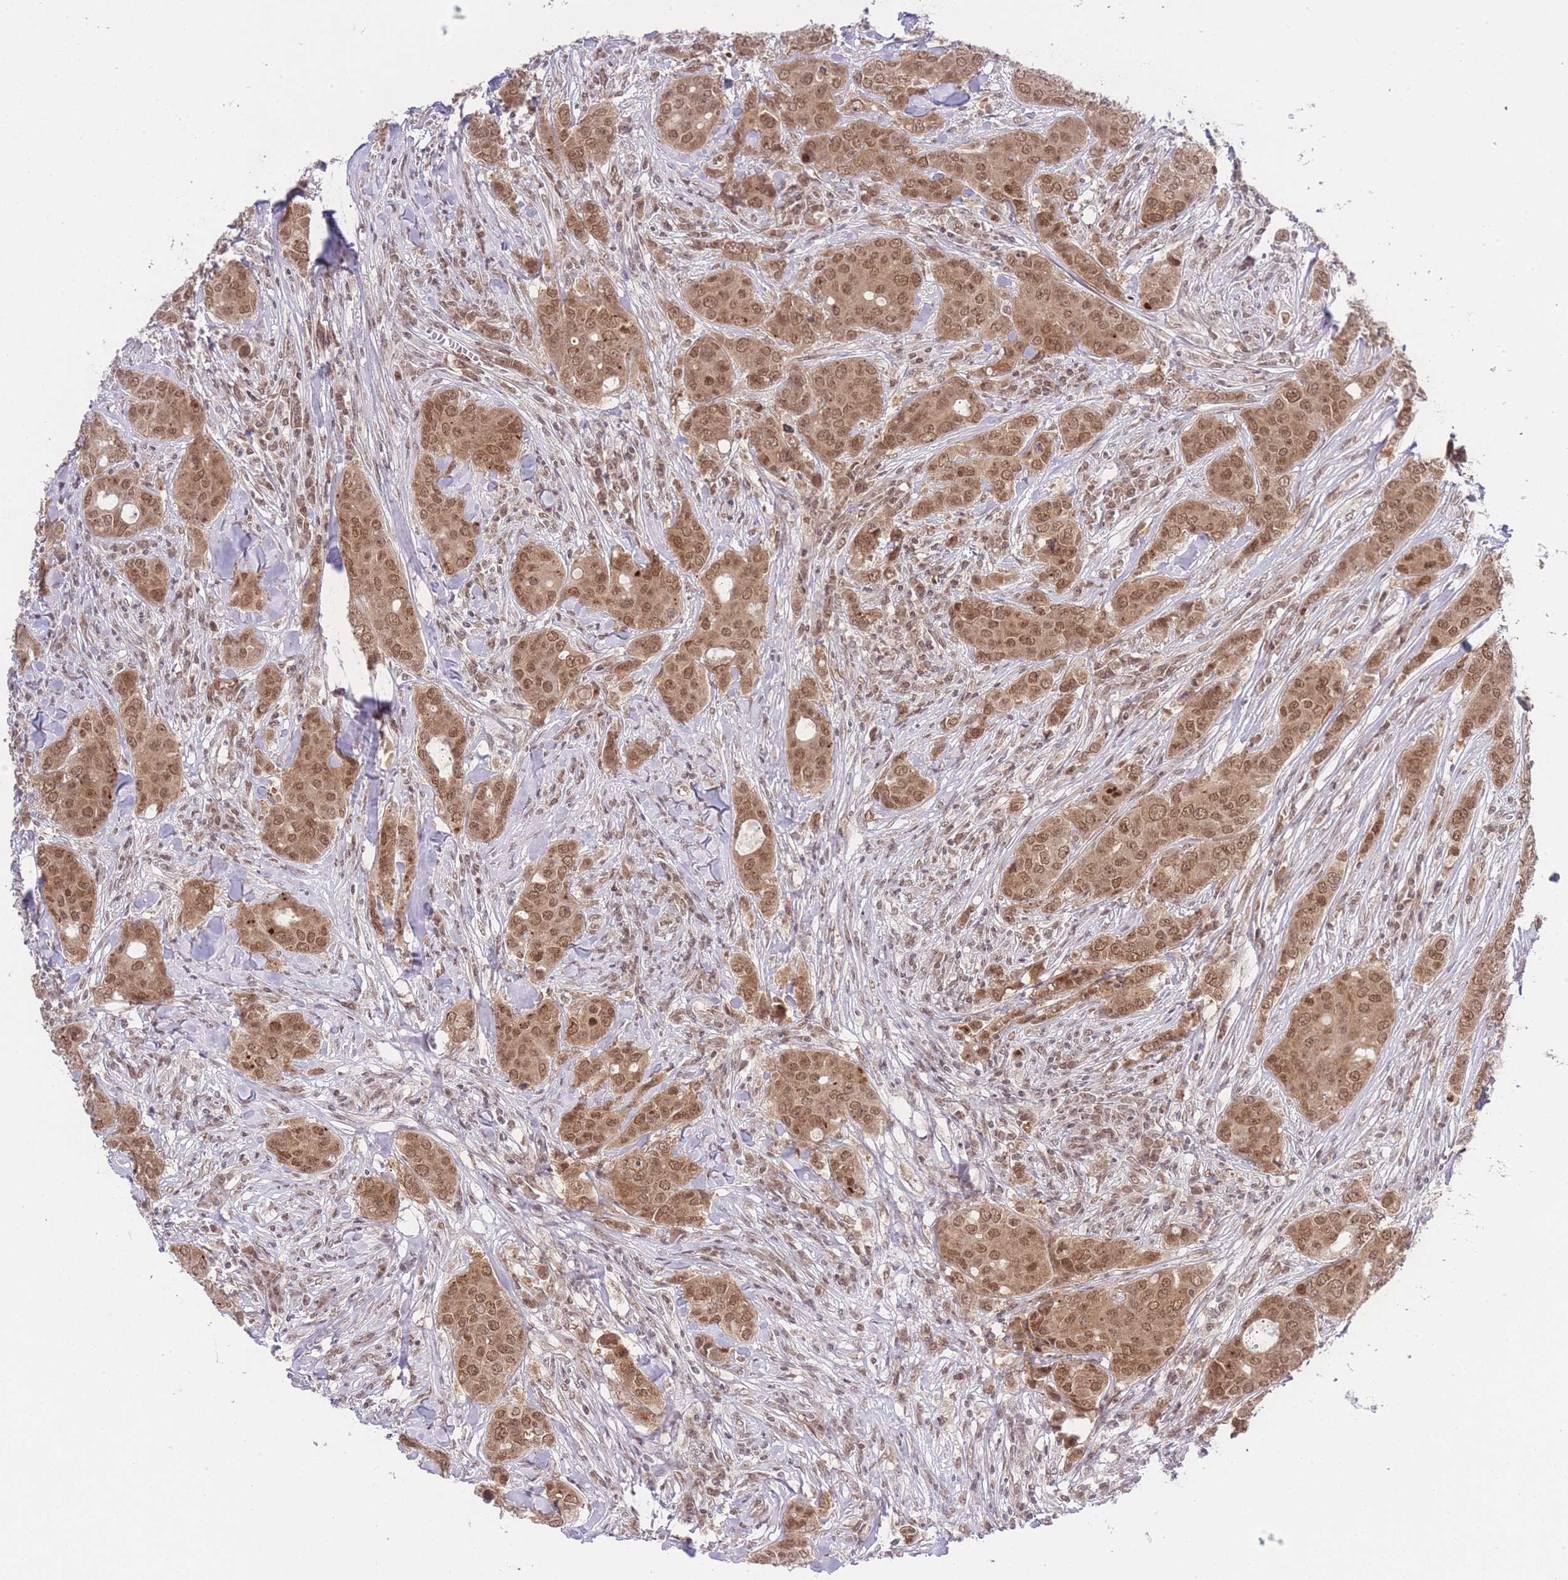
{"staining": {"intensity": "moderate", "quantity": ">75%", "location": "nuclear"}, "tissue": "breast cancer", "cell_type": "Tumor cells", "image_type": "cancer", "snomed": [{"axis": "morphology", "description": "Duct carcinoma"}, {"axis": "topography", "description": "Breast"}], "caption": "This is an image of immunohistochemistry (IHC) staining of breast cancer (infiltrating ductal carcinoma), which shows moderate staining in the nuclear of tumor cells.", "gene": "TMED3", "patient": {"sex": "female", "age": 43}}